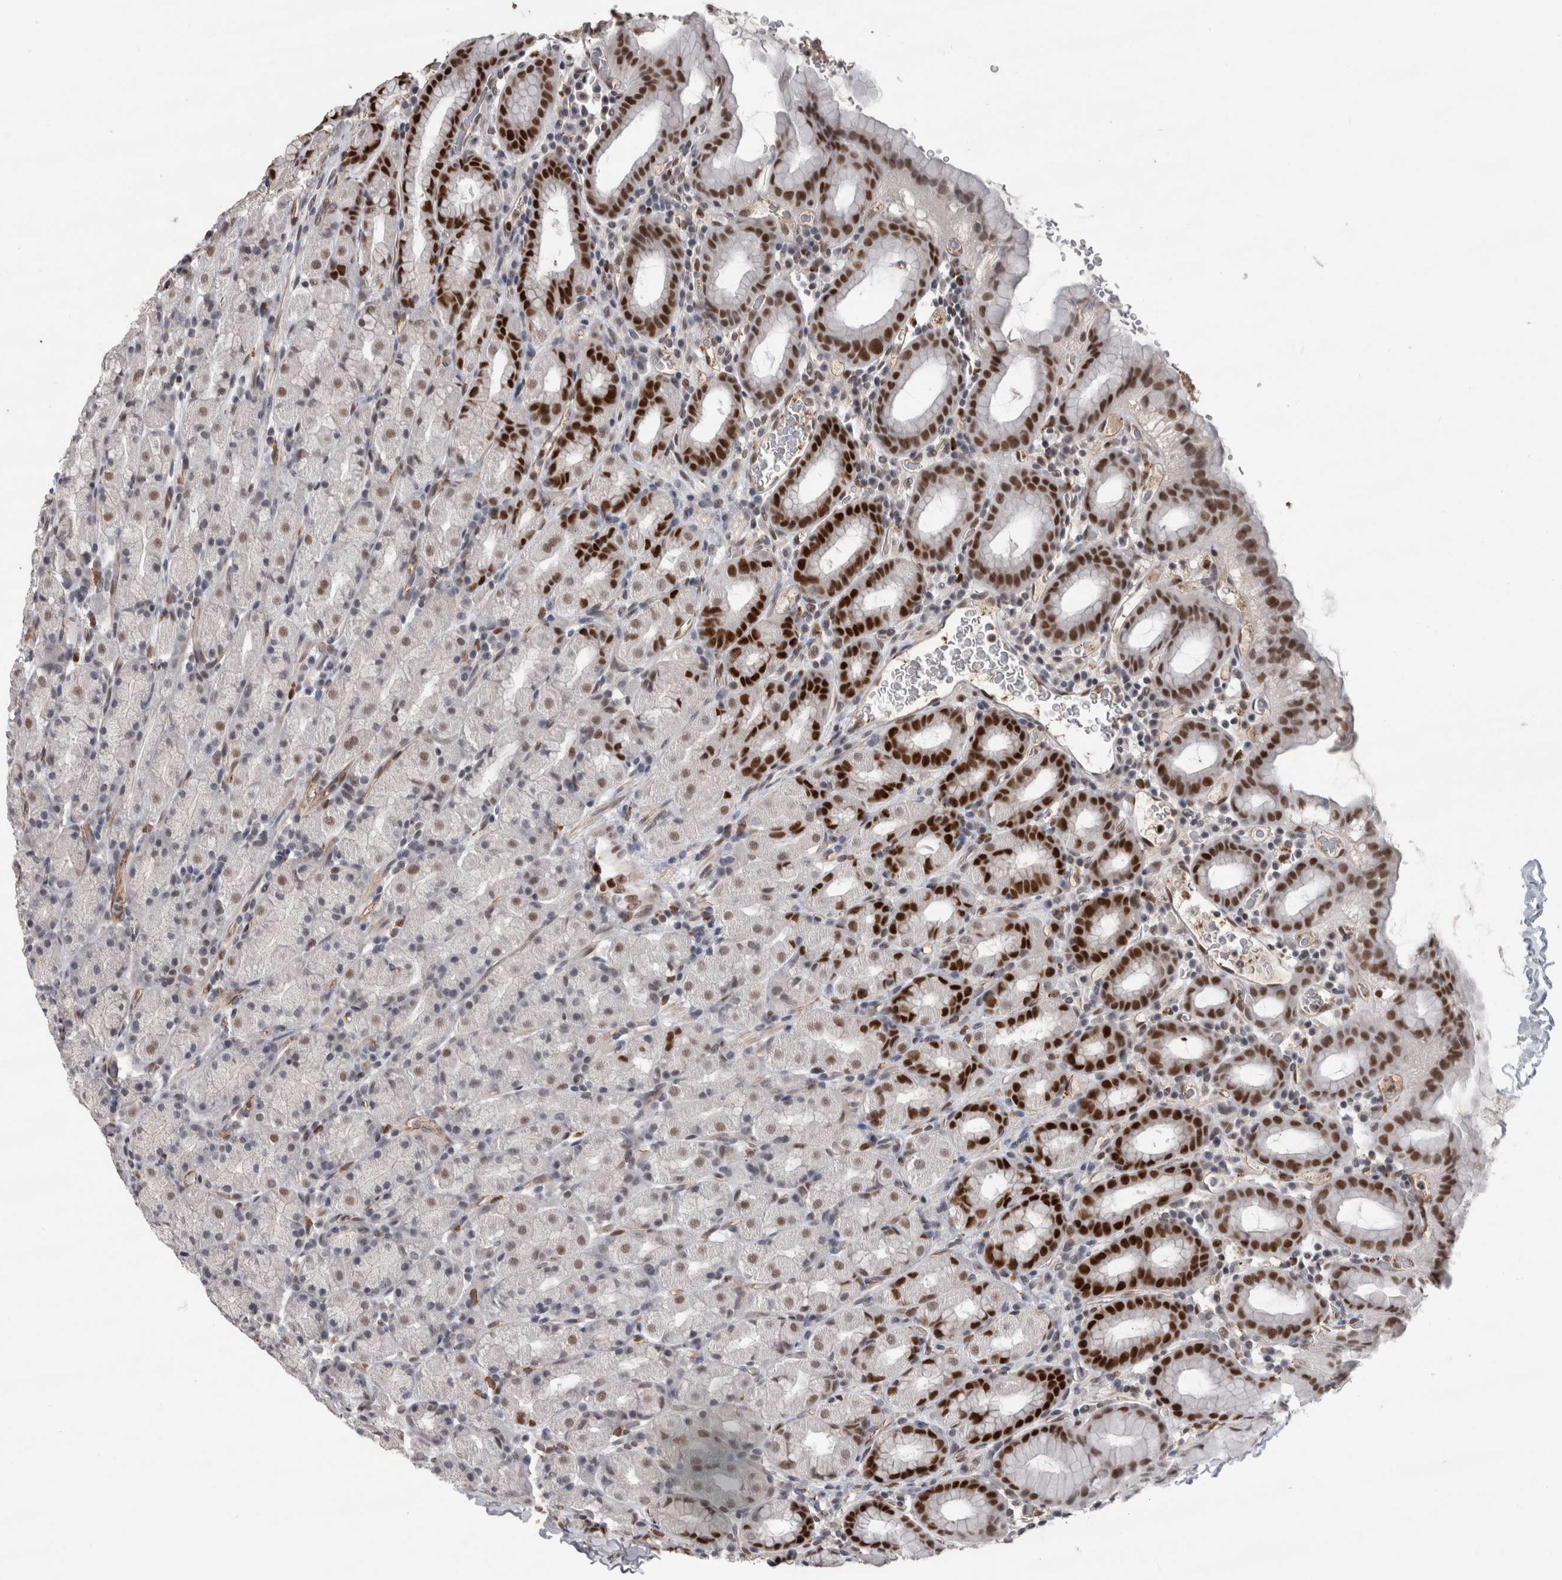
{"staining": {"intensity": "strong", "quantity": "25%-75%", "location": "nuclear"}, "tissue": "stomach", "cell_type": "Glandular cells", "image_type": "normal", "snomed": [{"axis": "morphology", "description": "Normal tissue, NOS"}, {"axis": "topography", "description": "Stomach, upper"}], "caption": "Stomach stained with a brown dye reveals strong nuclear positive positivity in approximately 25%-75% of glandular cells.", "gene": "POLD2", "patient": {"sex": "male", "age": 68}}